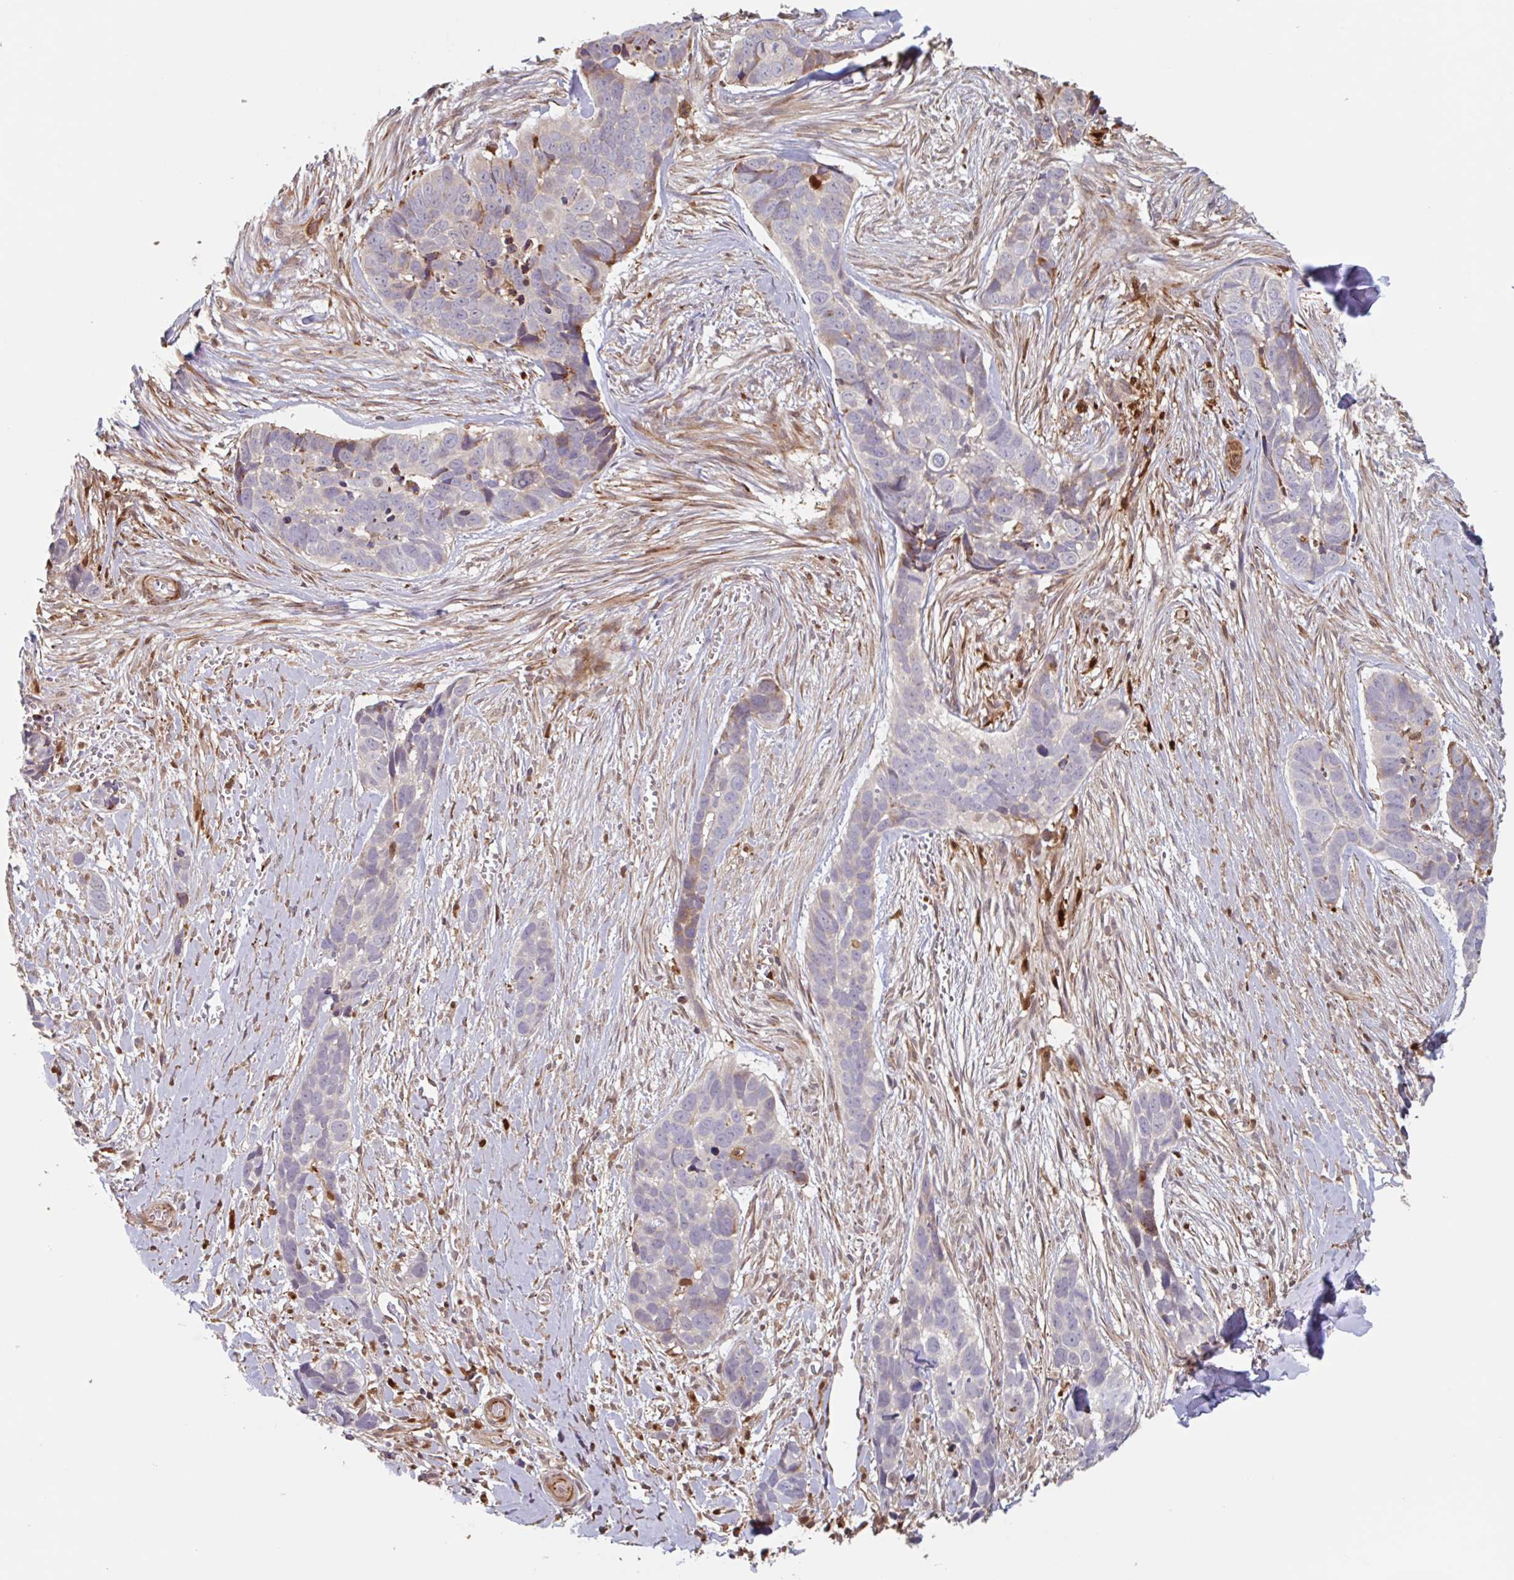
{"staining": {"intensity": "weak", "quantity": "<25%", "location": "cytoplasmic/membranous"}, "tissue": "skin cancer", "cell_type": "Tumor cells", "image_type": "cancer", "snomed": [{"axis": "morphology", "description": "Basal cell carcinoma"}, {"axis": "topography", "description": "Skin"}], "caption": "High magnification brightfield microscopy of skin cancer (basal cell carcinoma) stained with DAB (brown) and counterstained with hematoxylin (blue): tumor cells show no significant expression.", "gene": "NUB1", "patient": {"sex": "female", "age": 82}}